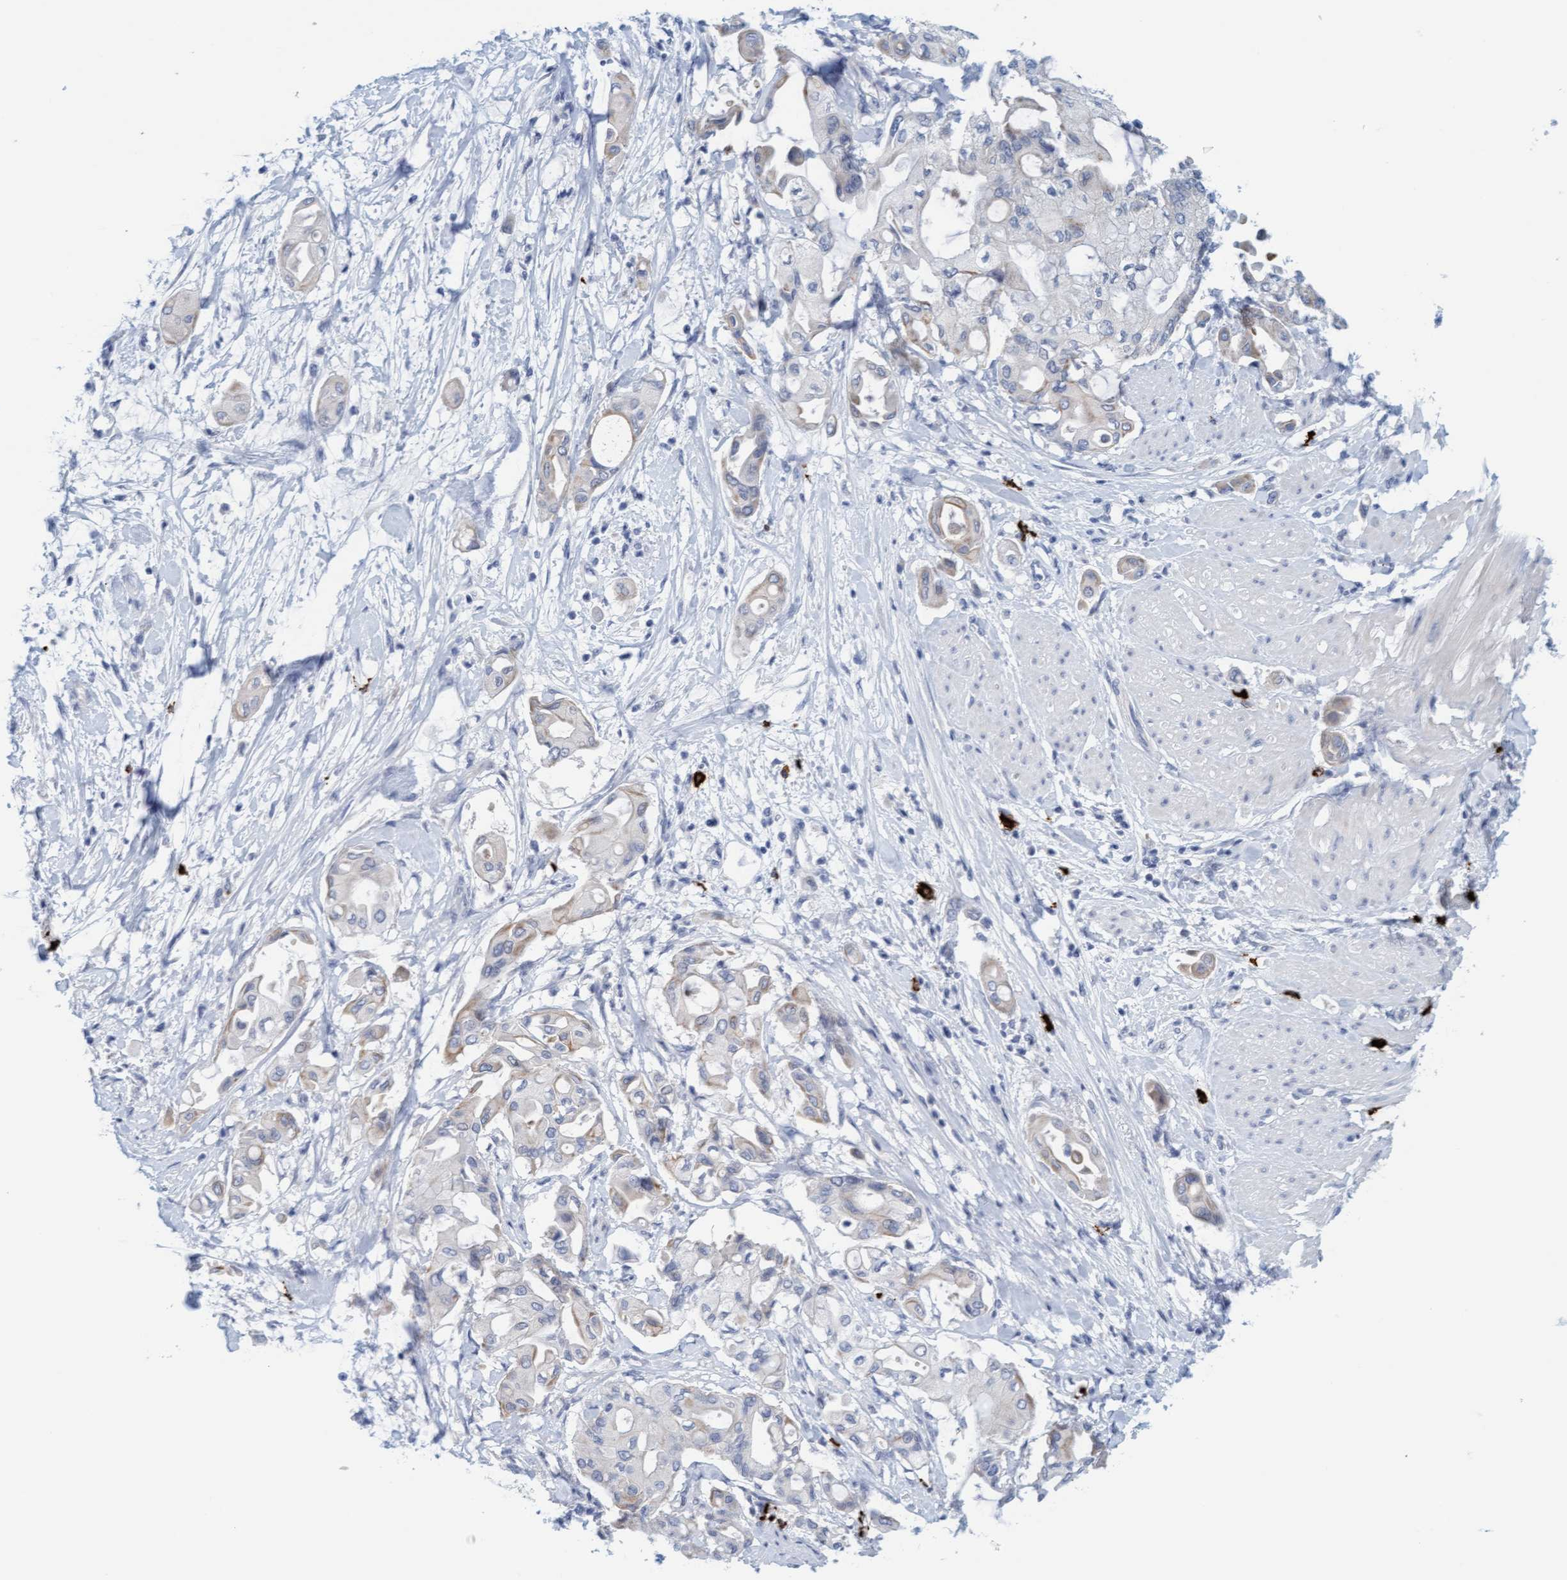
{"staining": {"intensity": "negative", "quantity": "none", "location": "none"}, "tissue": "pancreatic cancer", "cell_type": "Tumor cells", "image_type": "cancer", "snomed": [{"axis": "morphology", "description": "Adenocarcinoma, NOS"}, {"axis": "morphology", "description": "Adenocarcinoma, metastatic, NOS"}, {"axis": "topography", "description": "Lymph node"}, {"axis": "topography", "description": "Pancreas"}, {"axis": "topography", "description": "Duodenum"}], "caption": "Tumor cells show no significant protein positivity in pancreatic adenocarcinoma. (DAB (3,3'-diaminobenzidine) IHC visualized using brightfield microscopy, high magnification).", "gene": "CPA3", "patient": {"sex": "female", "age": 64}}